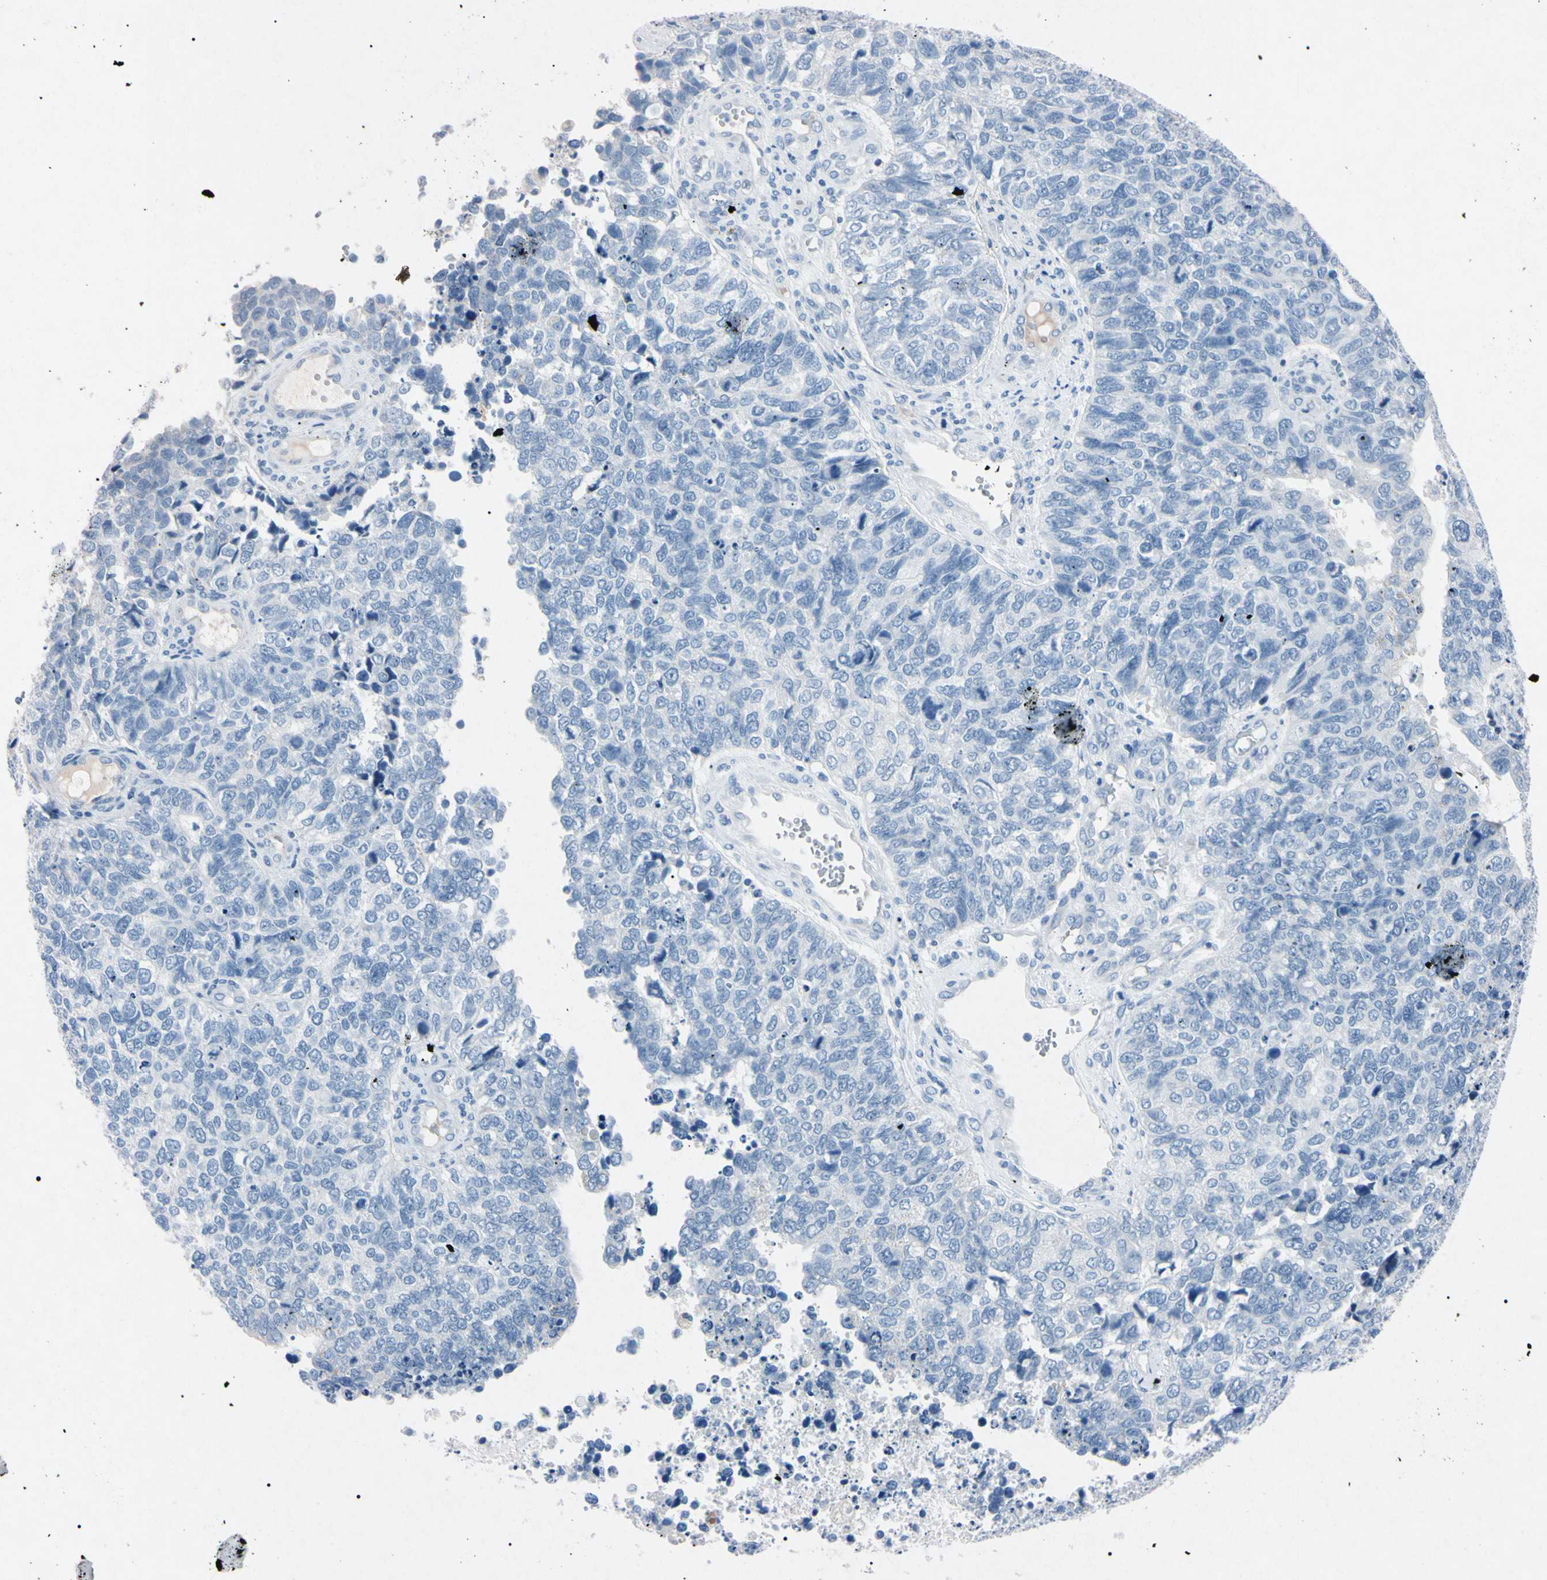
{"staining": {"intensity": "negative", "quantity": "none", "location": "none"}, "tissue": "cervical cancer", "cell_type": "Tumor cells", "image_type": "cancer", "snomed": [{"axis": "morphology", "description": "Squamous cell carcinoma, NOS"}, {"axis": "topography", "description": "Cervix"}], "caption": "DAB (3,3'-diaminobenzidine) immunohistochemical staining of human cervical cancer shows no significant expression in tumor cells.", "gene": "ELN", "patient": {"sex": "female", "age": 63}}